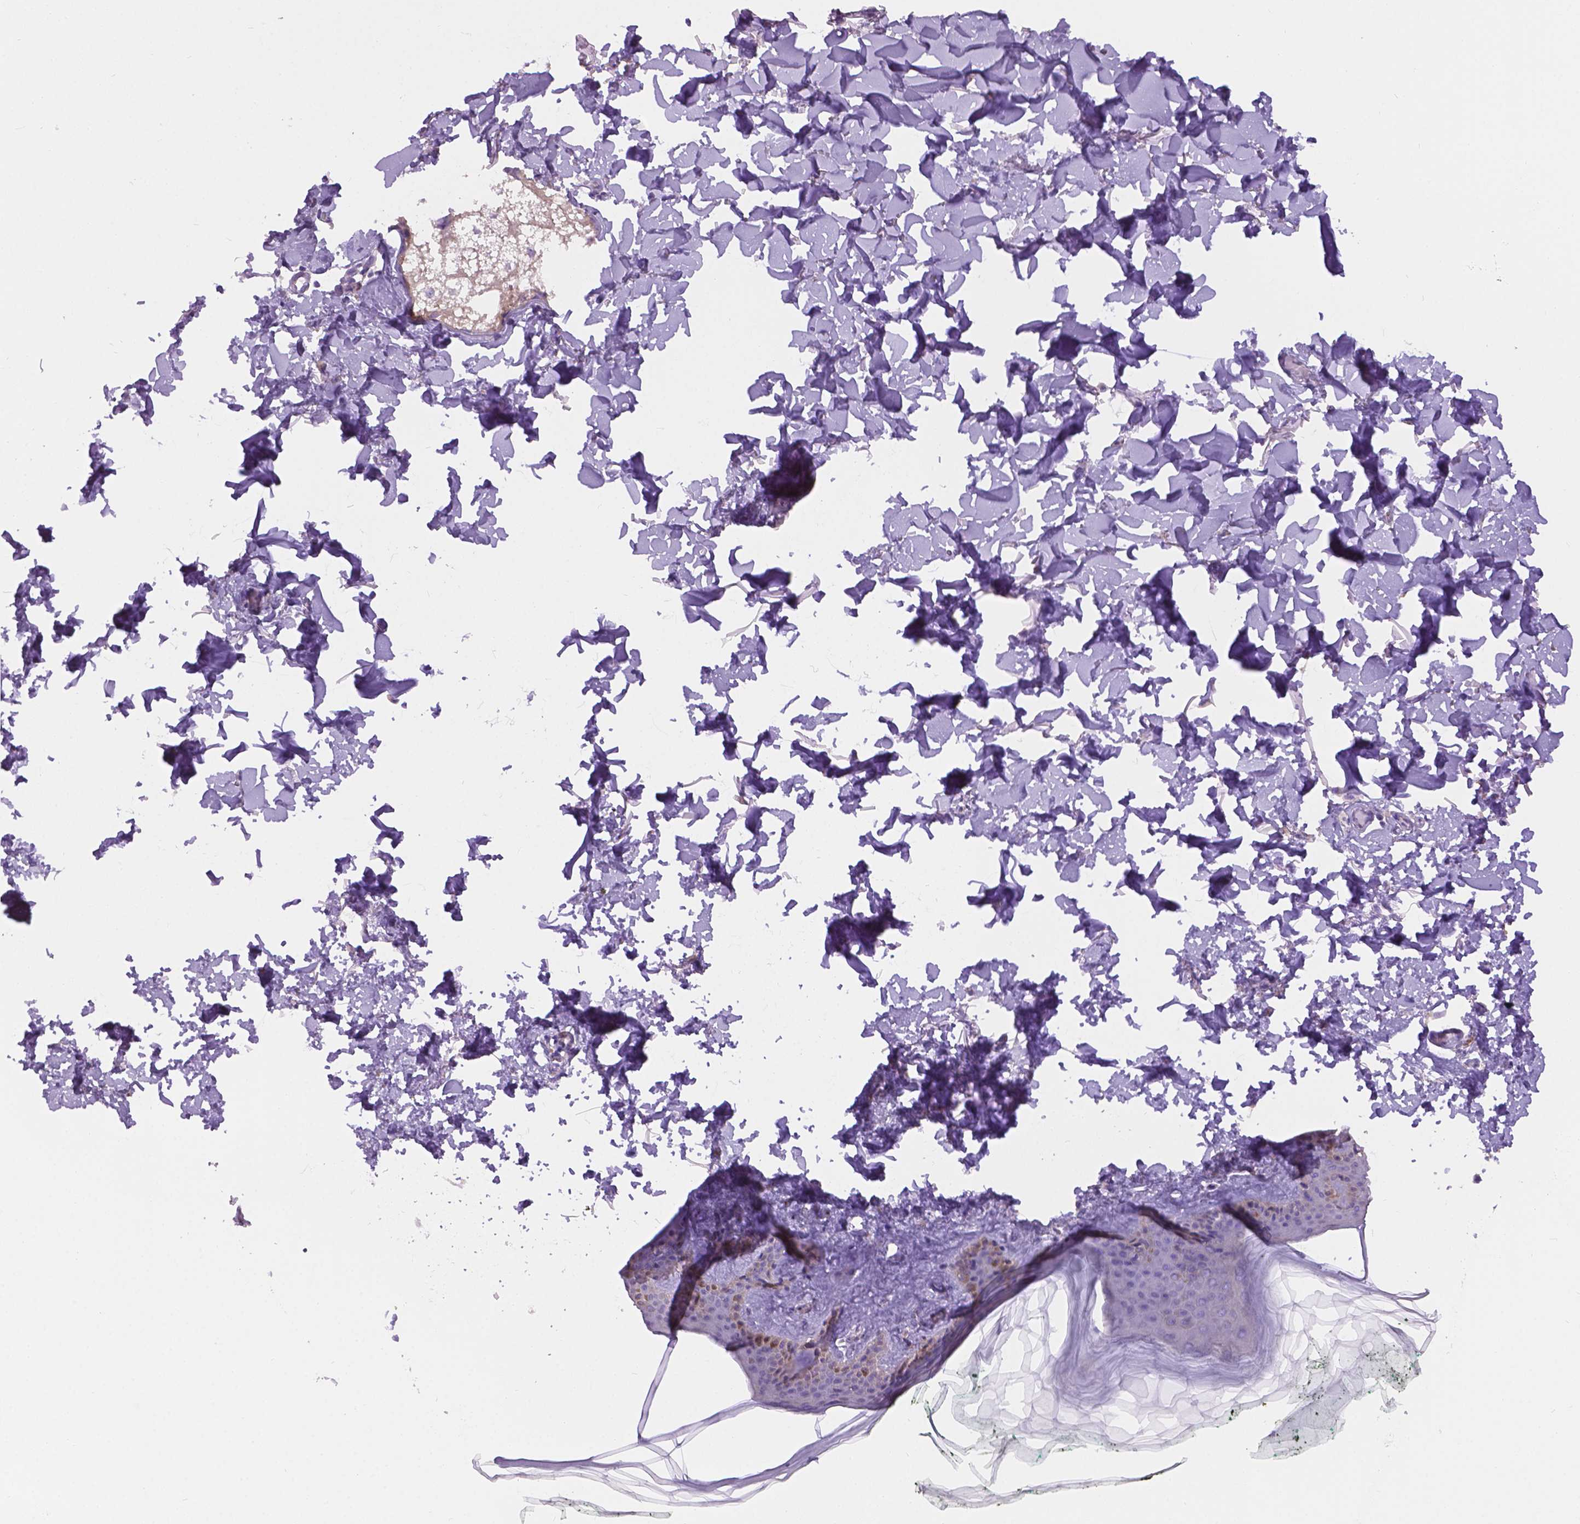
{"staining": {"intensity": "negative", "quantity": "none", "location": "none"}, "tissue": "skin", "cell_type": "Fibroblasts", "image_type": "normal", "snomed": [{"axis": "morphology", "description": "Normal tissue, NOS"}, {"axis": "topography", "description": "Skin"}, {"axis": "topography", "description": "Peripheral nerve tissue"}], "caption": "Immunohistochemistry of benign human skin demonstrates no staining in fibroblasts.", "gene": "CDH7", "patient": {"sex": "female", "age": 45}}